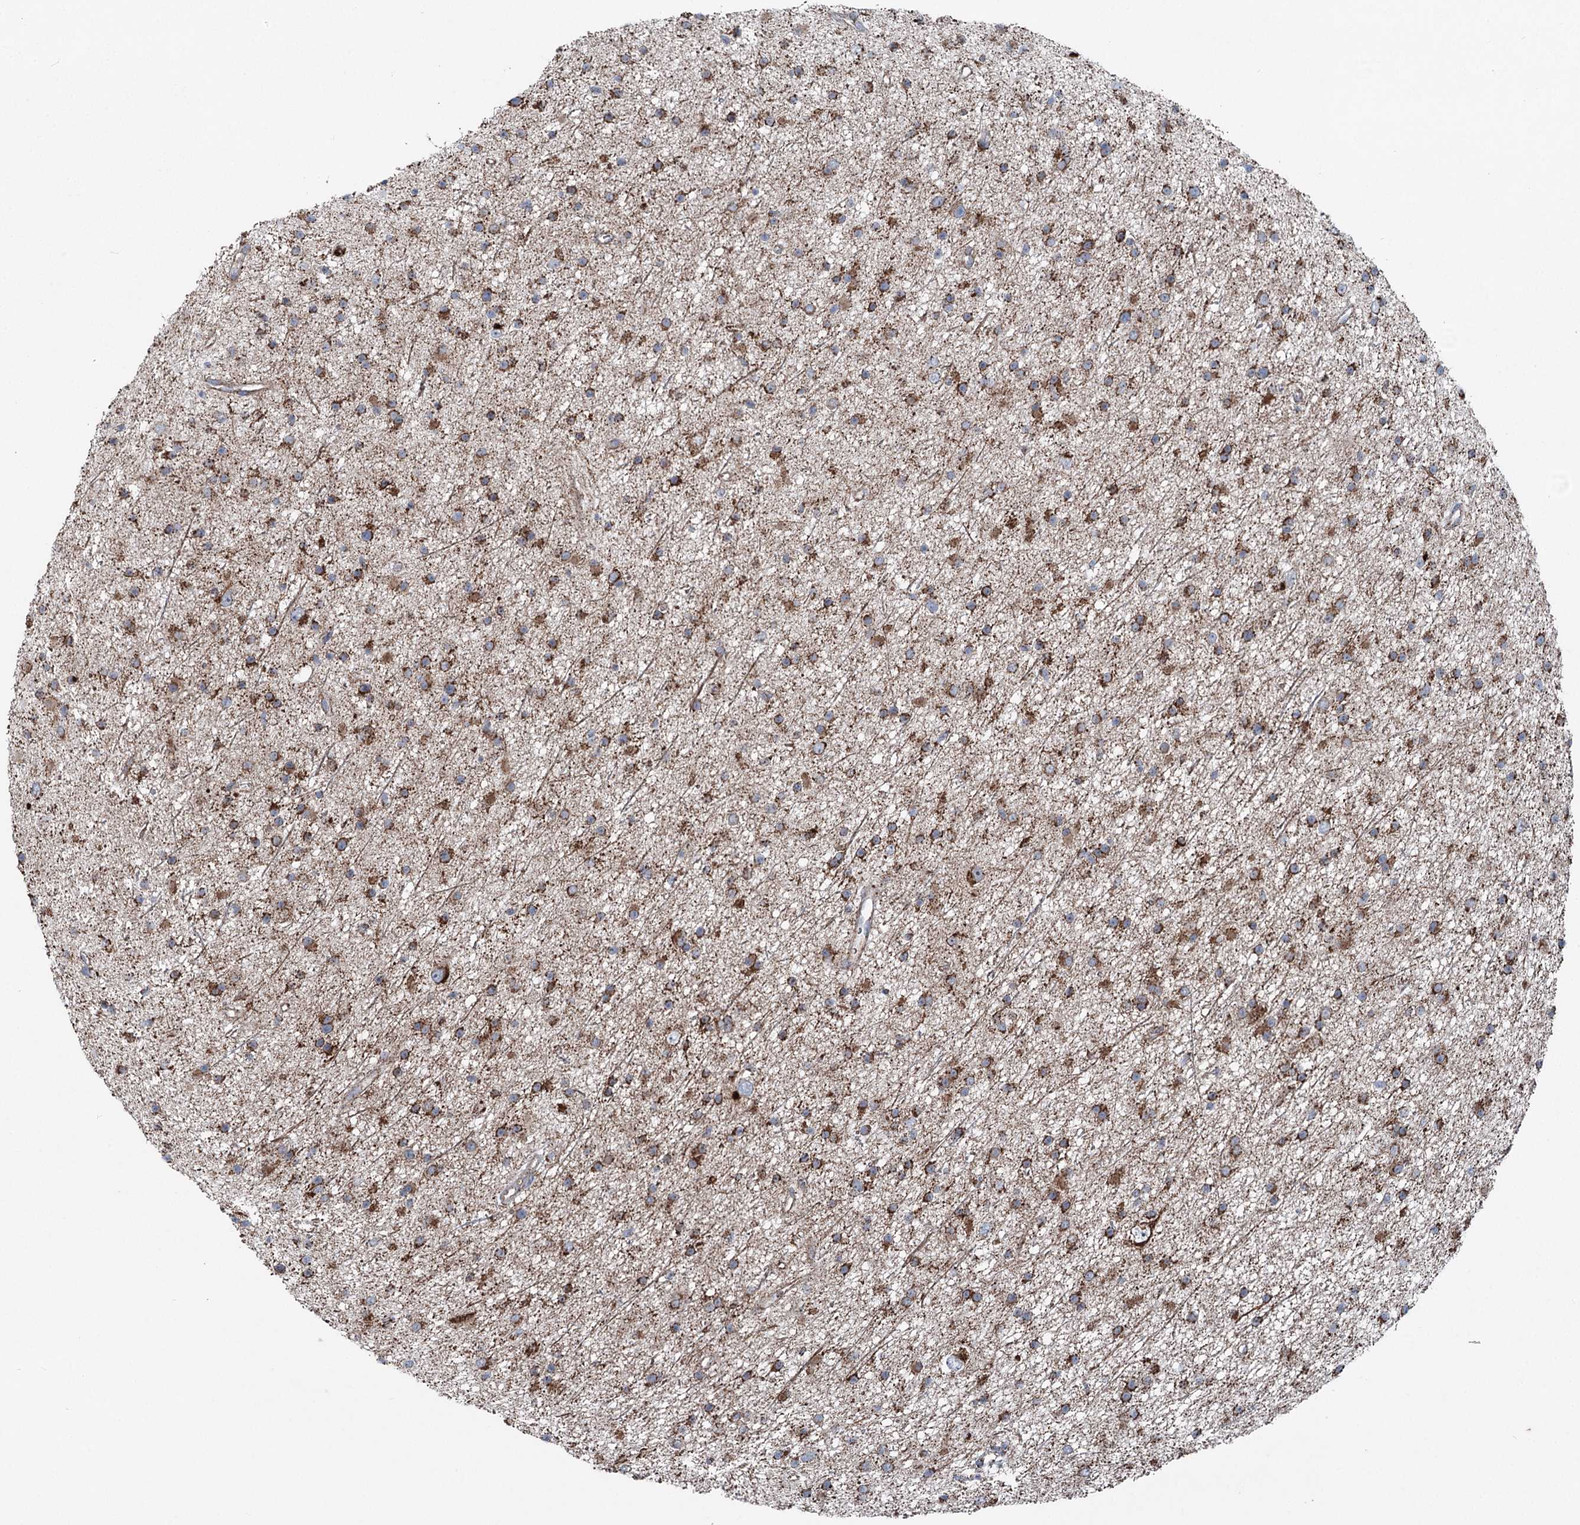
{"staining": {"intensity": "strong", "quantity": ">75%", "location": "cytoplasmic/membranous"}, "tissue": "glioma", "cell_type": "Tumor cells", "image_type": "cancer", "snomed": [{"axis": "morphology", "description": "Glioma, malignant, Low grade"}, {"axis": "topography", "description": "Cerebral cortex"}], "caption": "Glioma was stained to show a protein in brown. There is high levels of strong cytoplasmic/membranous positivity in approximately >75% of tumor cells. (DAB (3,3'-diaminobenzidine) IHC with brightfield microscopy, high magnification).", "gene": "UCN3", "patient": {"sex": "female", "age": 39}}